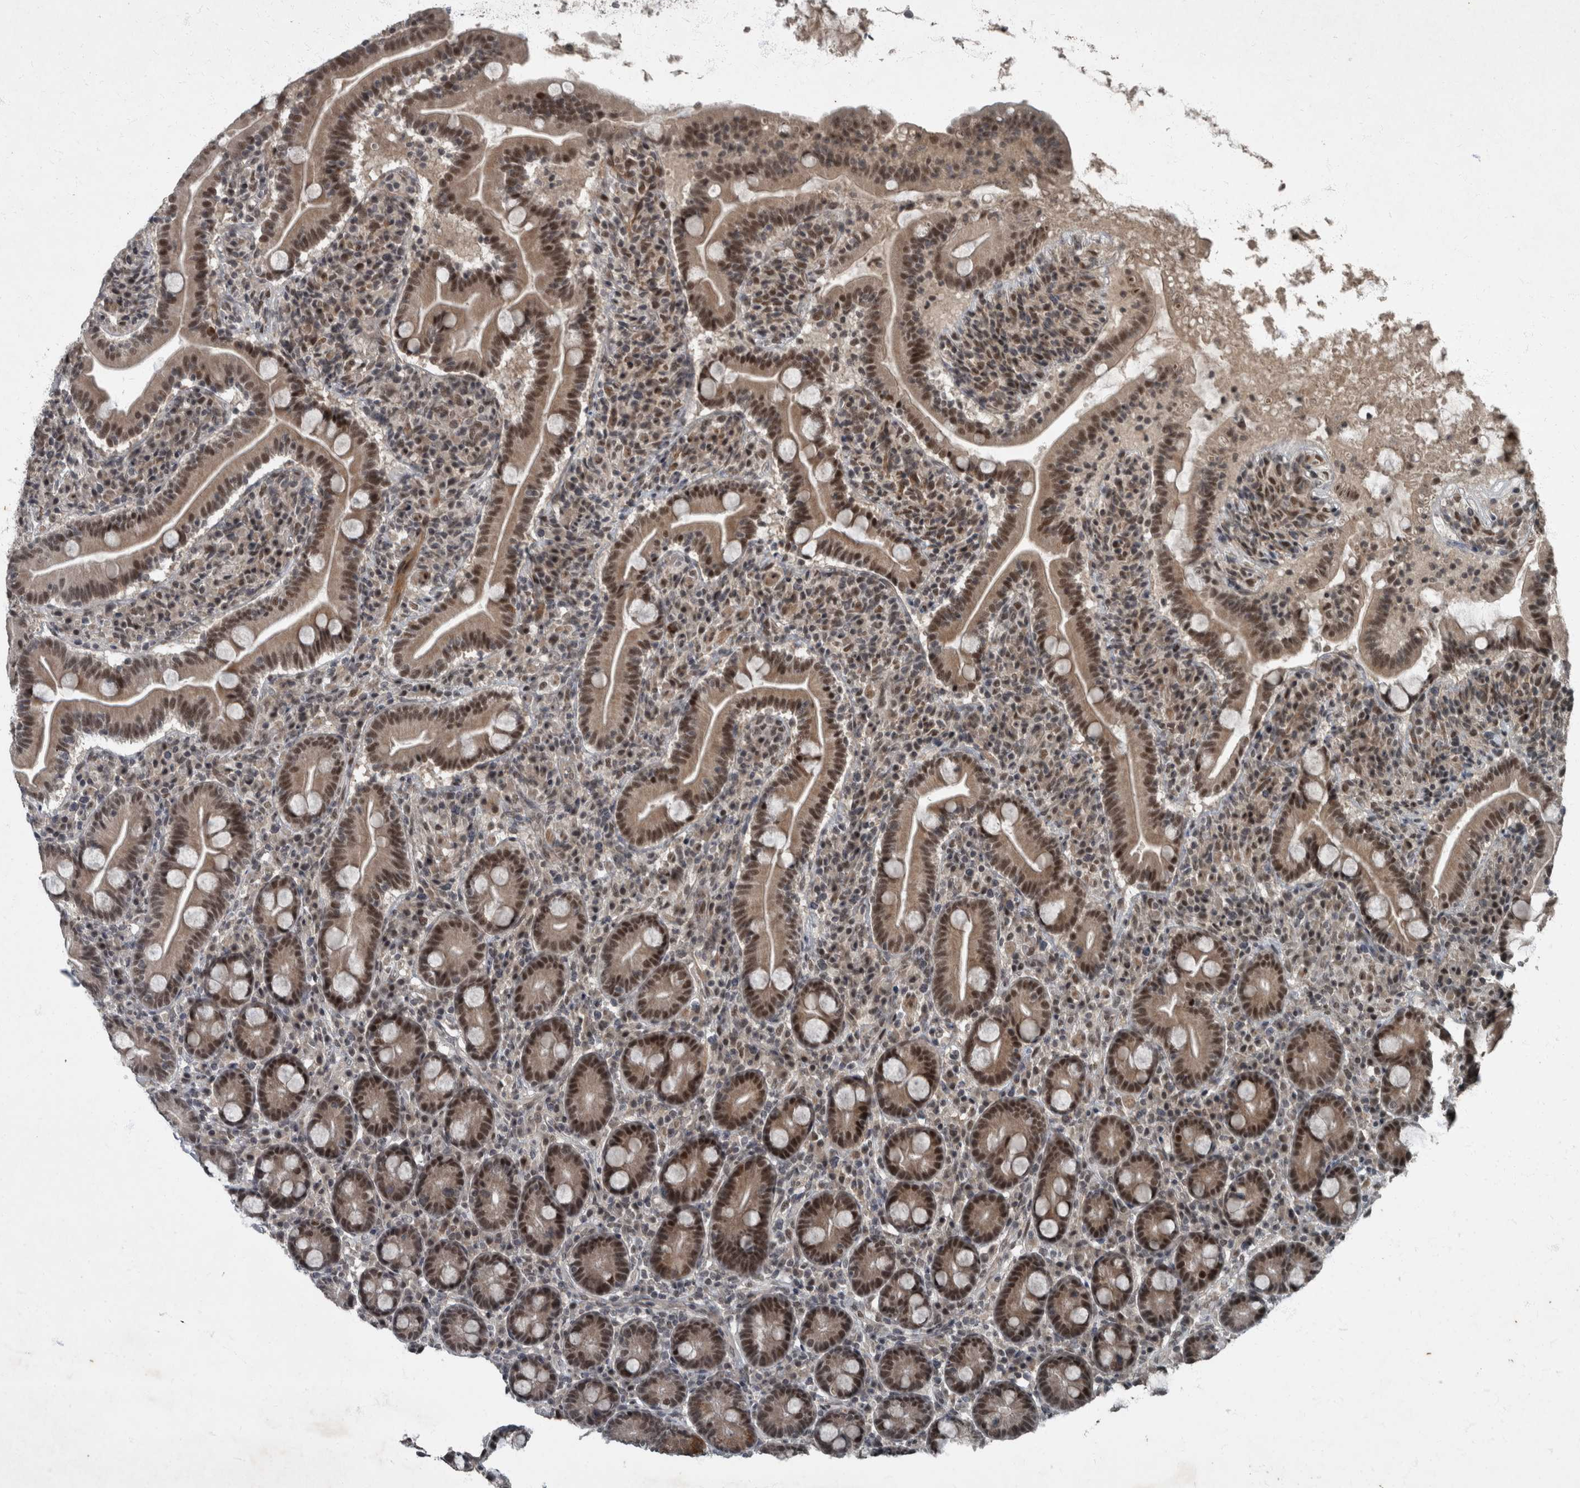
{"staining": {"intensity": "strong", "quantity": ">75%", "location": "cytoplasmic/membranous,nuclear"}, "tissue": "duodenum", "cell_type": "Glandular cells", "image_type": "normal", "snomed": [{"axis": "morphology", "description": "Normal tissue, NOS"}, {"axis": "topography", "description": "Duodenum"}], "caption": "Duodenum stained with DAB IHC displays high levels of strong cytoplasmic/membranous,nuclear positivity in approximately >75% of glandular cells. (brown staining indicates protein expression, while blue staining denotes nuclei).", "gene": "WDR33", "patient": {"sex": "male", "age": 35}}